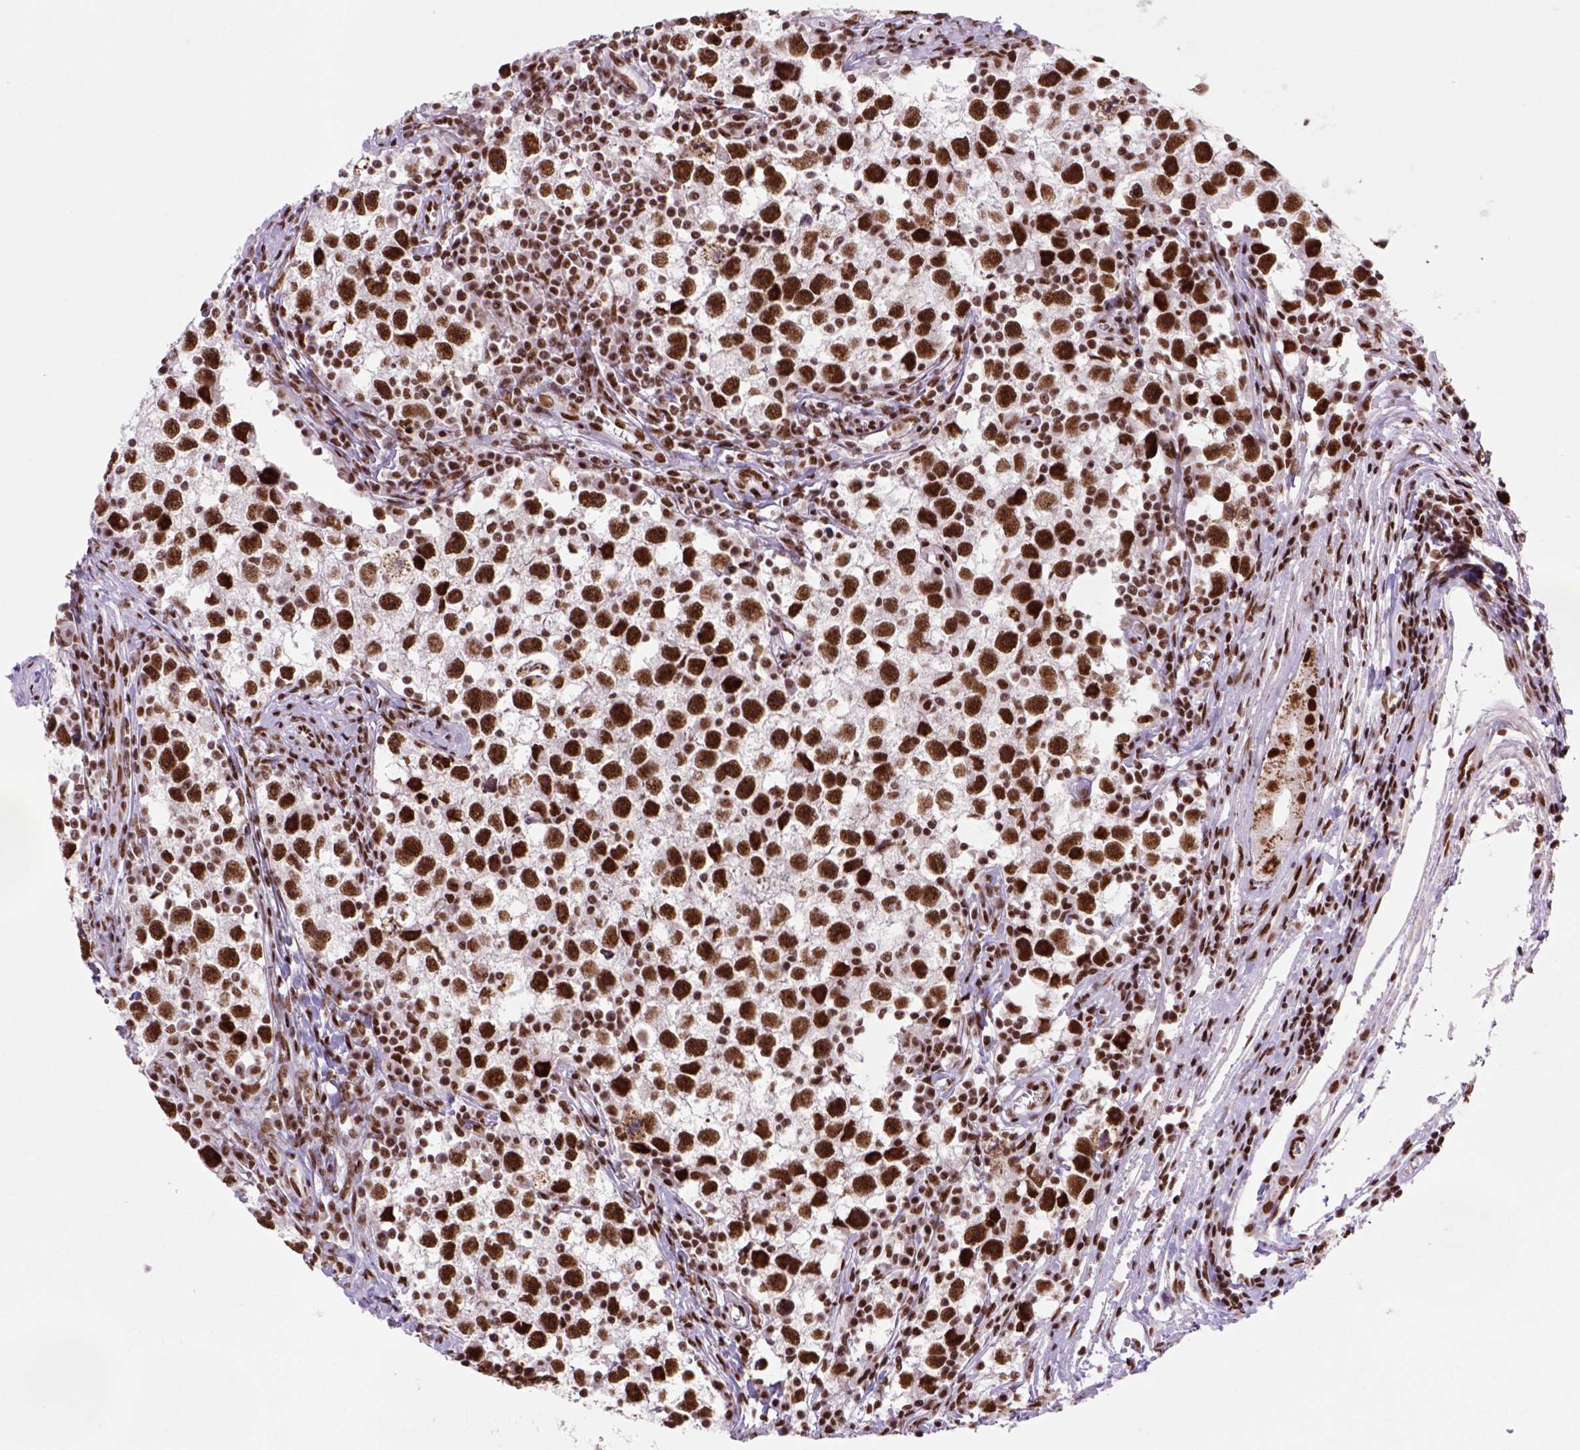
{"staining": {"intensity": "strong", "quantity": ">75%", "location": "nuclear"}, "tissue": "testis cancer", "cell_type": "Tumor cells", "image_type": "cancer", "snomed": [{"axis": "morphology", "description": "Seminoma, NOS"}, {"axis": "topography", "description": "Testis"}], "caption": "The image reveals immunohistochemical staining of testis seminoma. There is strong nuclear staining is seen in about >75% of tumor cells. (brown staining indicates protein expression, while blue staining denotes nuclei).", "gene": "NSMCE2", "patient": {"sex": "male", "age": 30}}